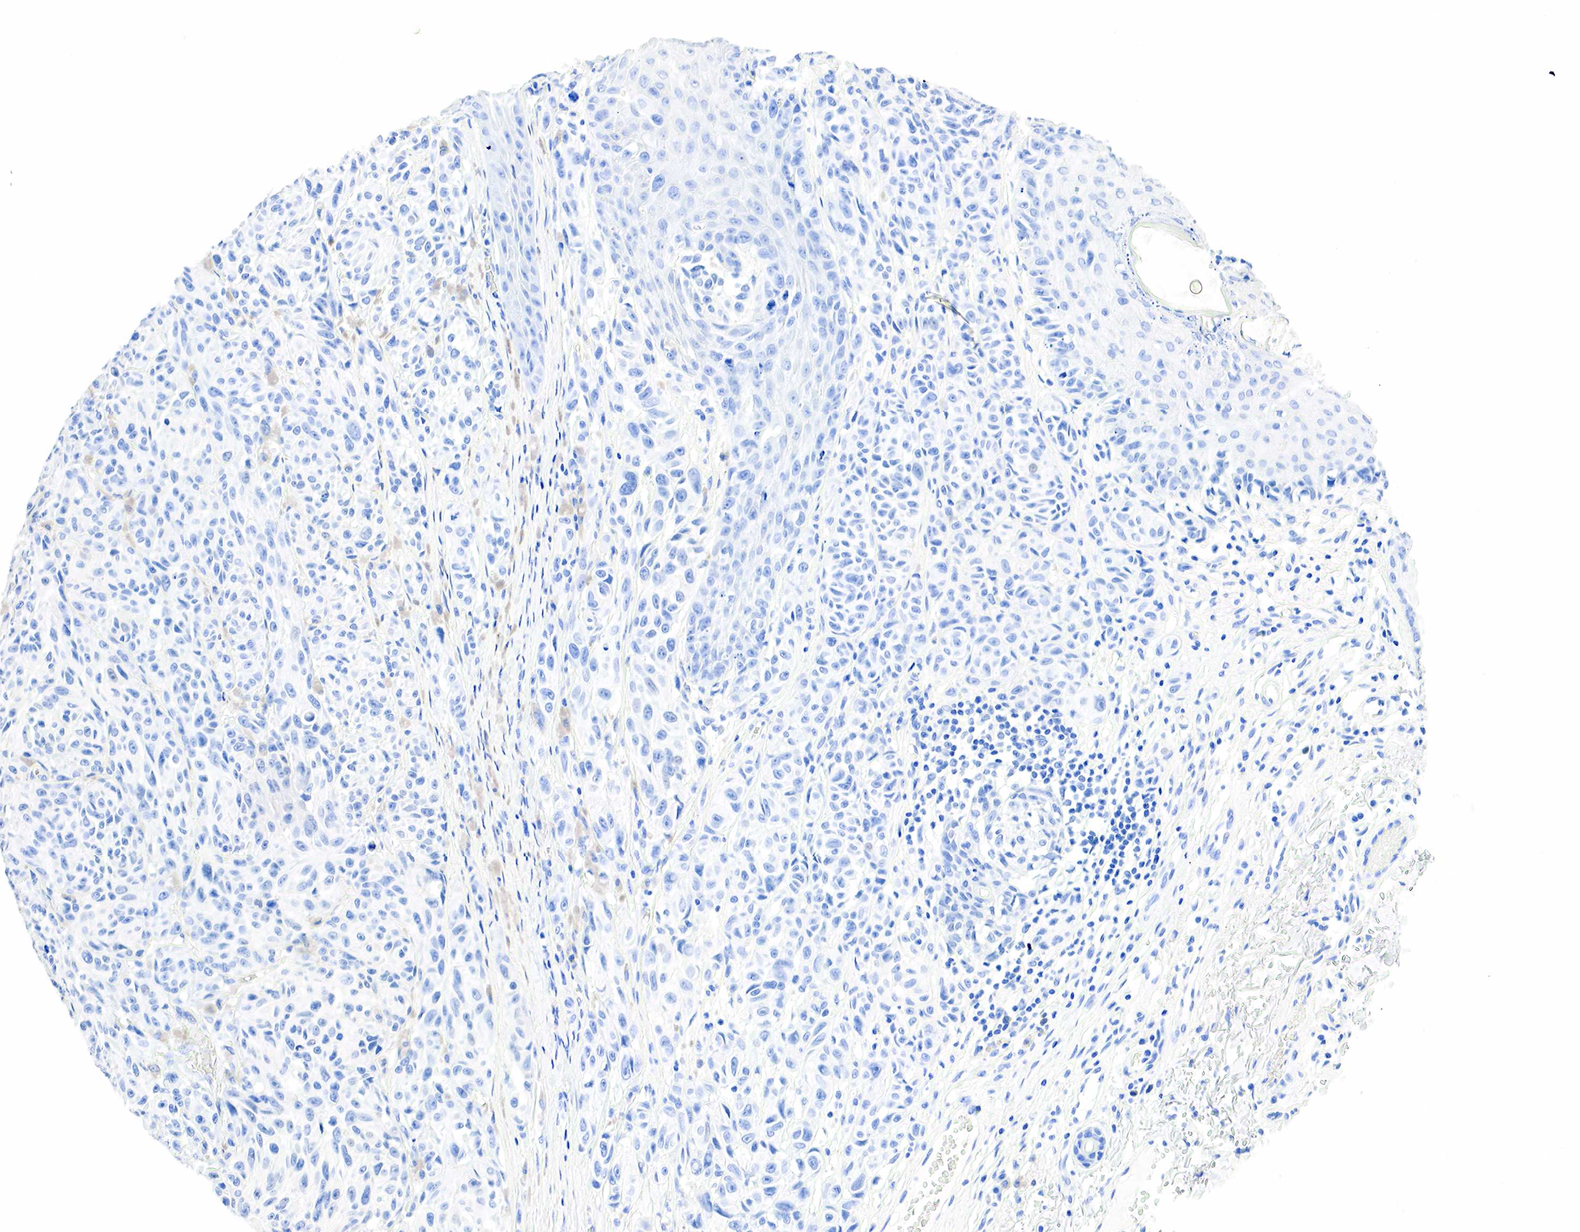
{"staining": {"intensity": "weak", "quantity": "<25%", "location": "cytoplasmic/membranous"}, "tissue": "melanoma", "cell_type": "Tumor cells", "image_type": "cancer", "snomed": [{"axis": "morphology", "description": "Malignant melanoma, NOS"}, {"axis": "topography", "description": "Skin"}], "caption": "Immunohistochemical staining of human malignant melanoma reveals no significant staining in tumor cells.", "gene": "PTH", "patient": {"sex": "male", "age": 70}}